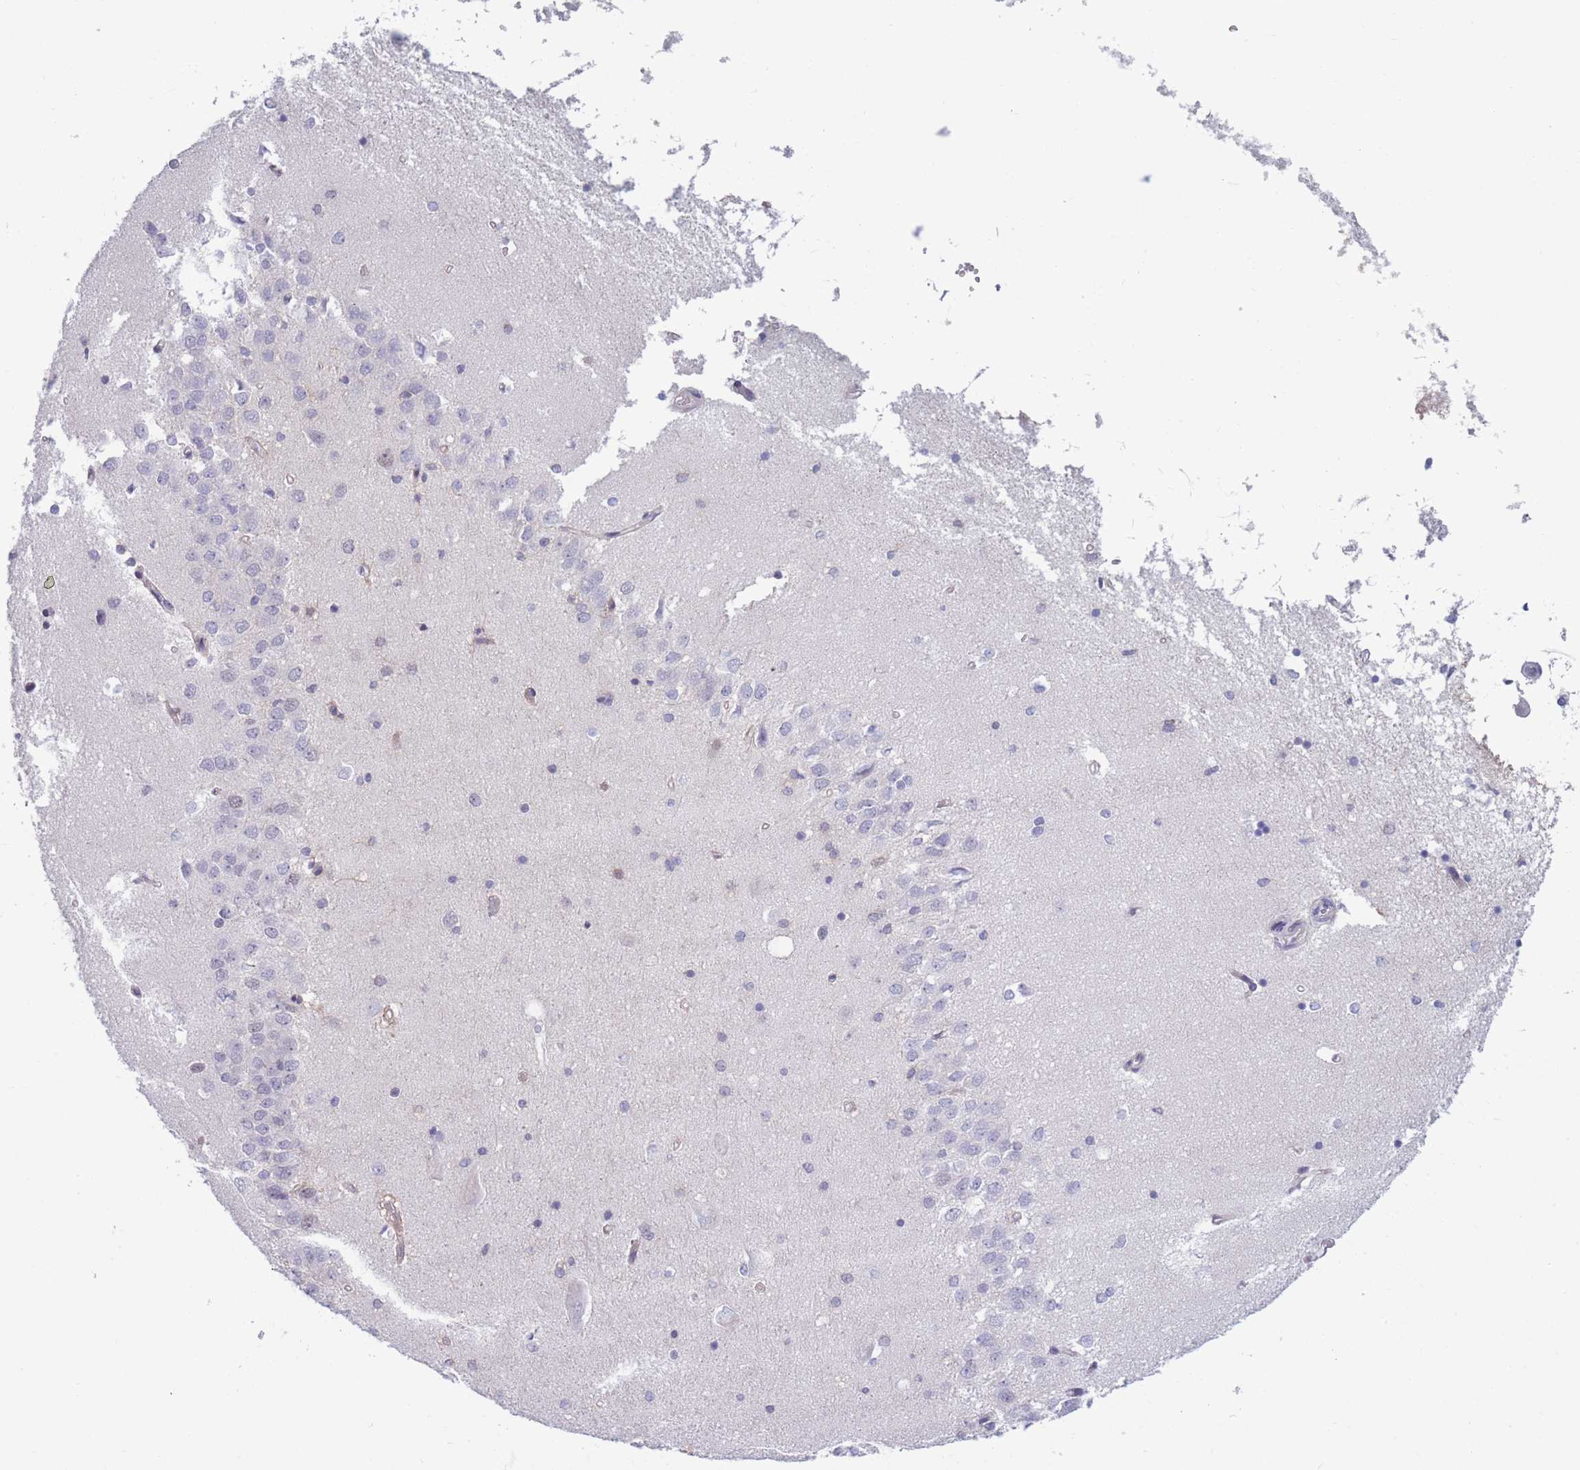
{"staining": {"intensity": "negative", "quantity": "none", "location": "none"}, "tissue": "hippocampus", "cell_type": "Glial cells", "image_type": "normal", "snomed": [{"axis": "morphology", "description": "Normal tissue, NOS"}, {"axis": "topography", "description": "Hippocampus"}], "caption": "IHC of unremarkable human hippocampus exhibits no expression in glial cells. The staining is performed using DAB (3,3'-diaminobenzidine) brown chromogen with nuclei counter-stained in using hematoxylin.", "gene": "PODXL", "patient": {"sex": "male", "age": 45}}